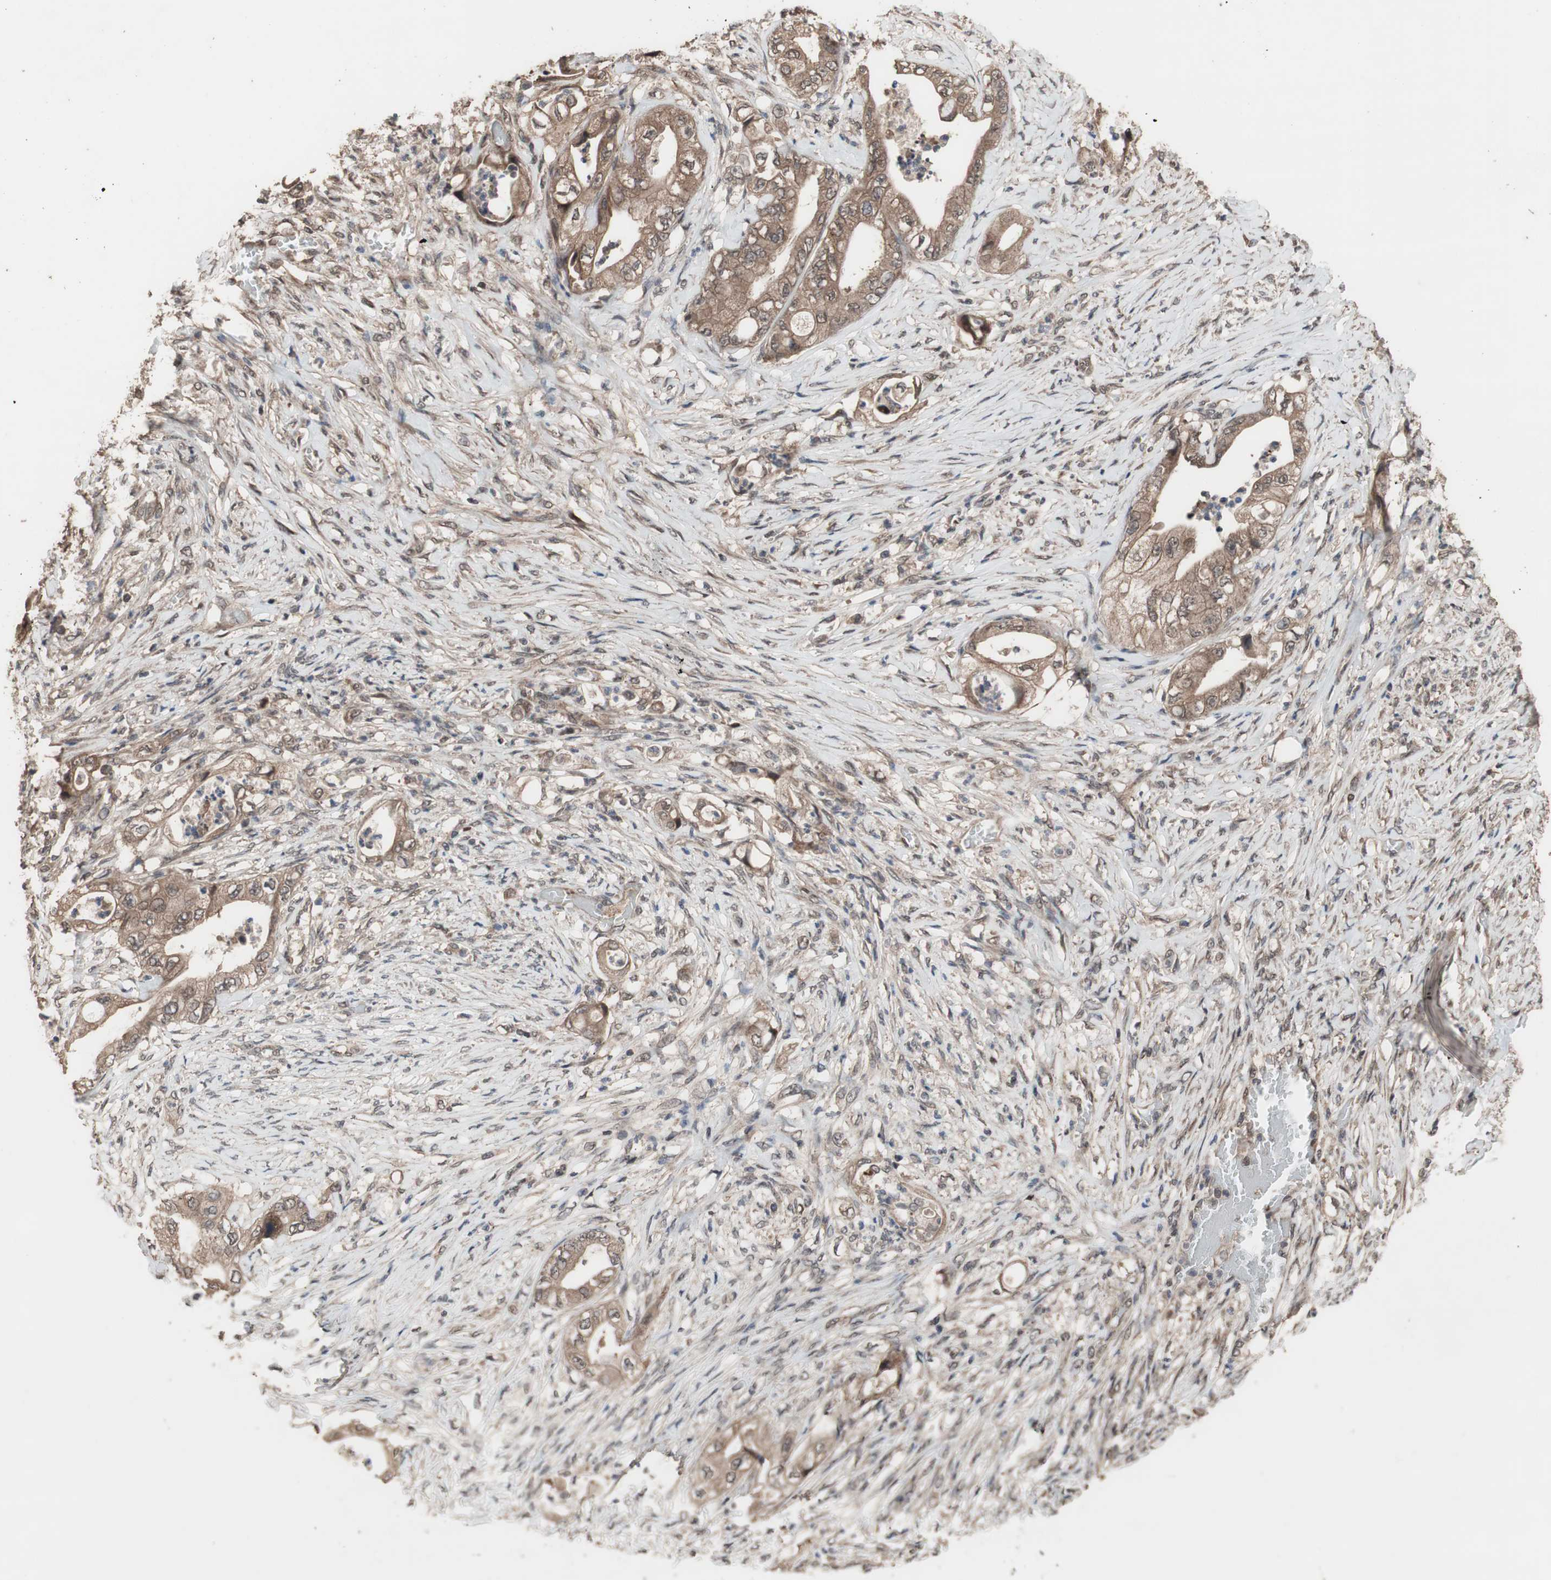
{"staining": {"intensity": "moderate", "quantity": ">75%", "location": "cytoplasmic/membranous"}, "tissue": "stomach cancer", "cell_type": "Tumor cells", "image_type": "cancer", "snomed": [{"axis": "morphology", "description": "Adenocarcinoma, NOS"}, {"axis": "topography", "description": "Stomach"}], "caption": "This is an image of immunohistochemistry (IHC) staining of stomach cancer, which shows moderate positivity in the cytoplasmic/membranous of tumor cells.", "gene": "KANSL1", "patient": {"sex": "female", "age": 73}}